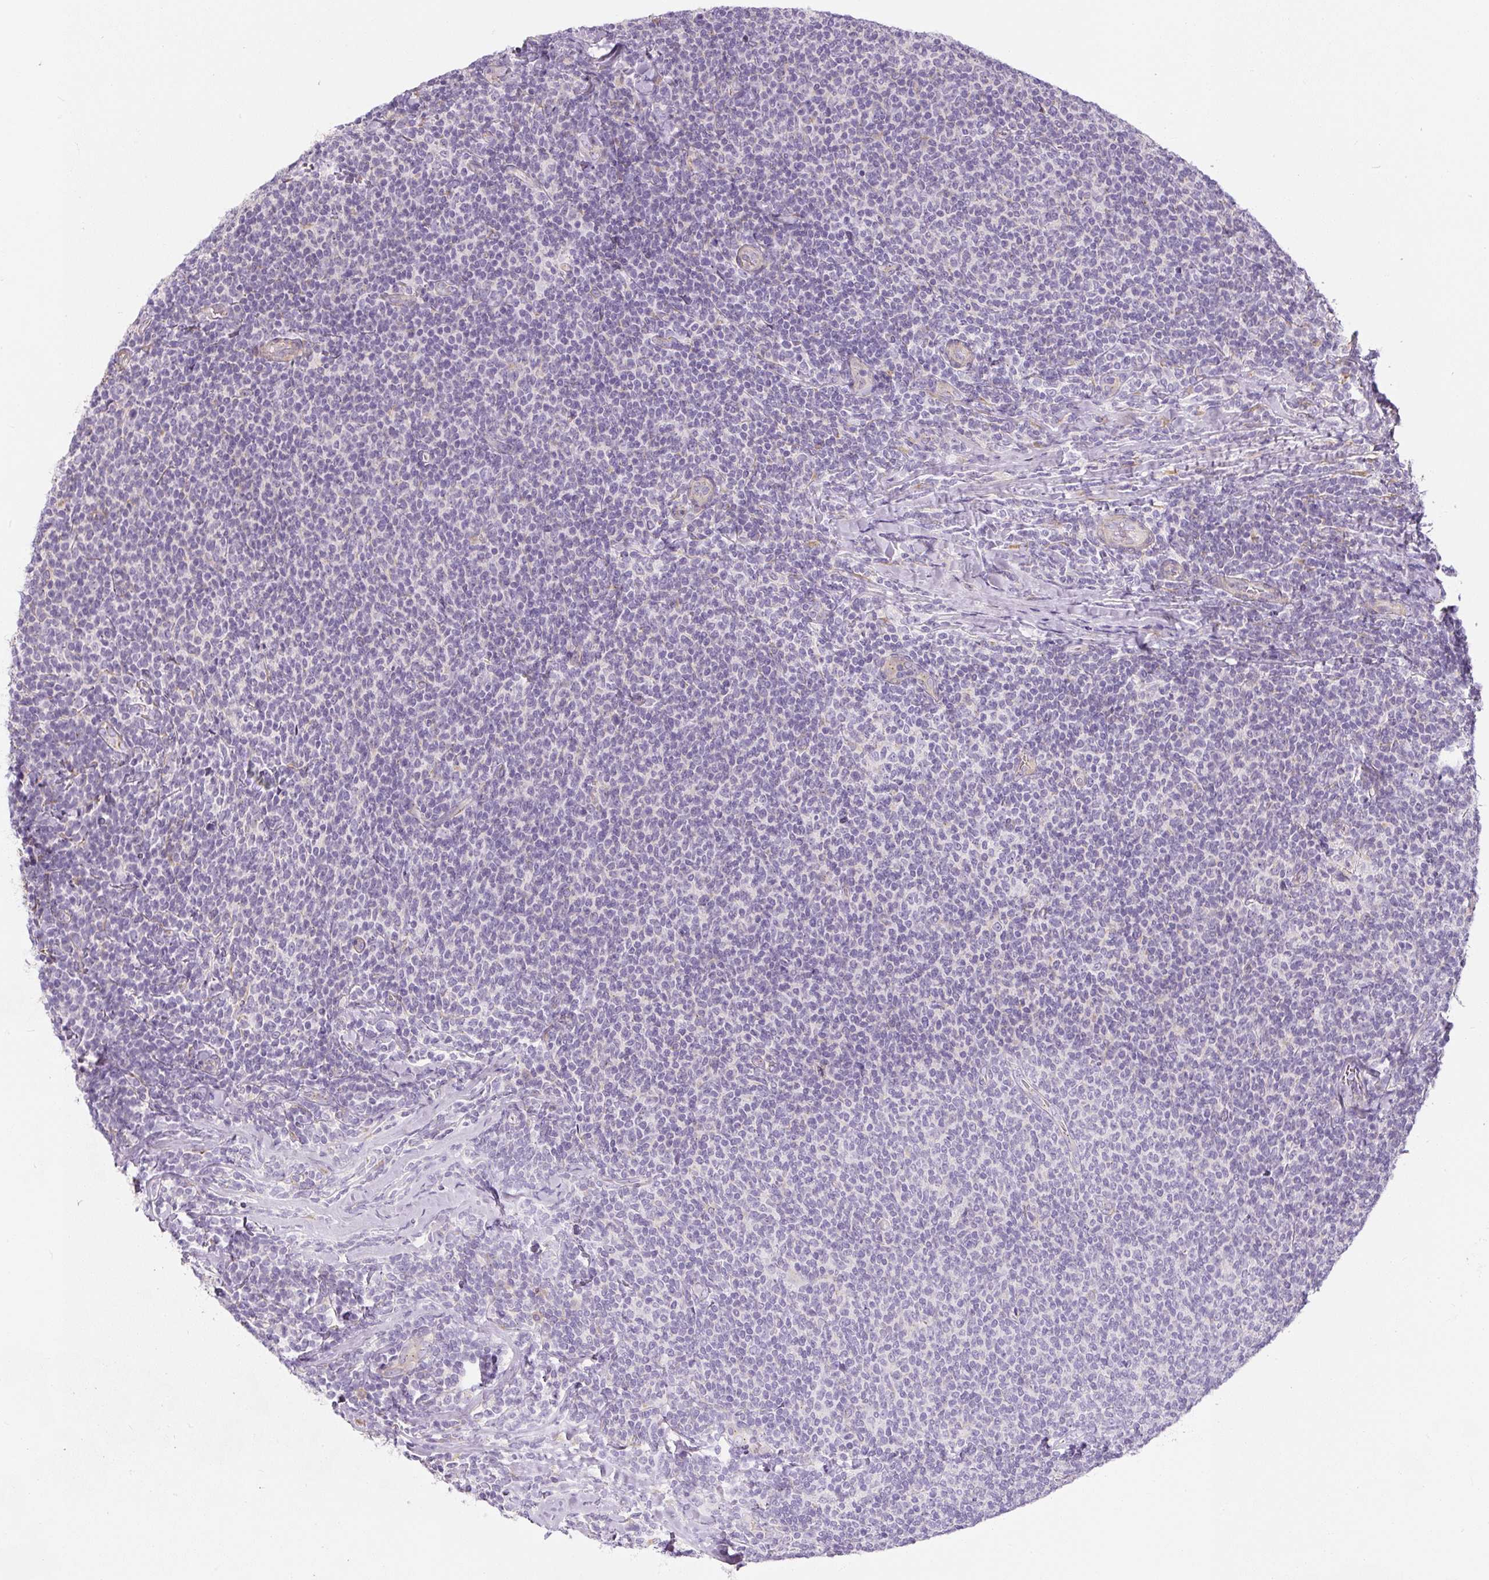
{"staining": {"intensity": "negative", "quantity": "none", "location": "none"}, "tissue": "lymphoma", "cell_type": "Tumor cells", "image_type": "cancer", "snomed": [{"axis": "morphology", "description": "Malignant lymphoma, non-Hodgkin's type, Low grade"}, {"axis": "topography", "description": "Lymph node"}], "caption": "IHC image of lymphoma stained for a protein (brown), which demonstrates no expression in tumor cells.", "gene": "PWWP3B", "patient": {"sex": "male", "age": 52}}